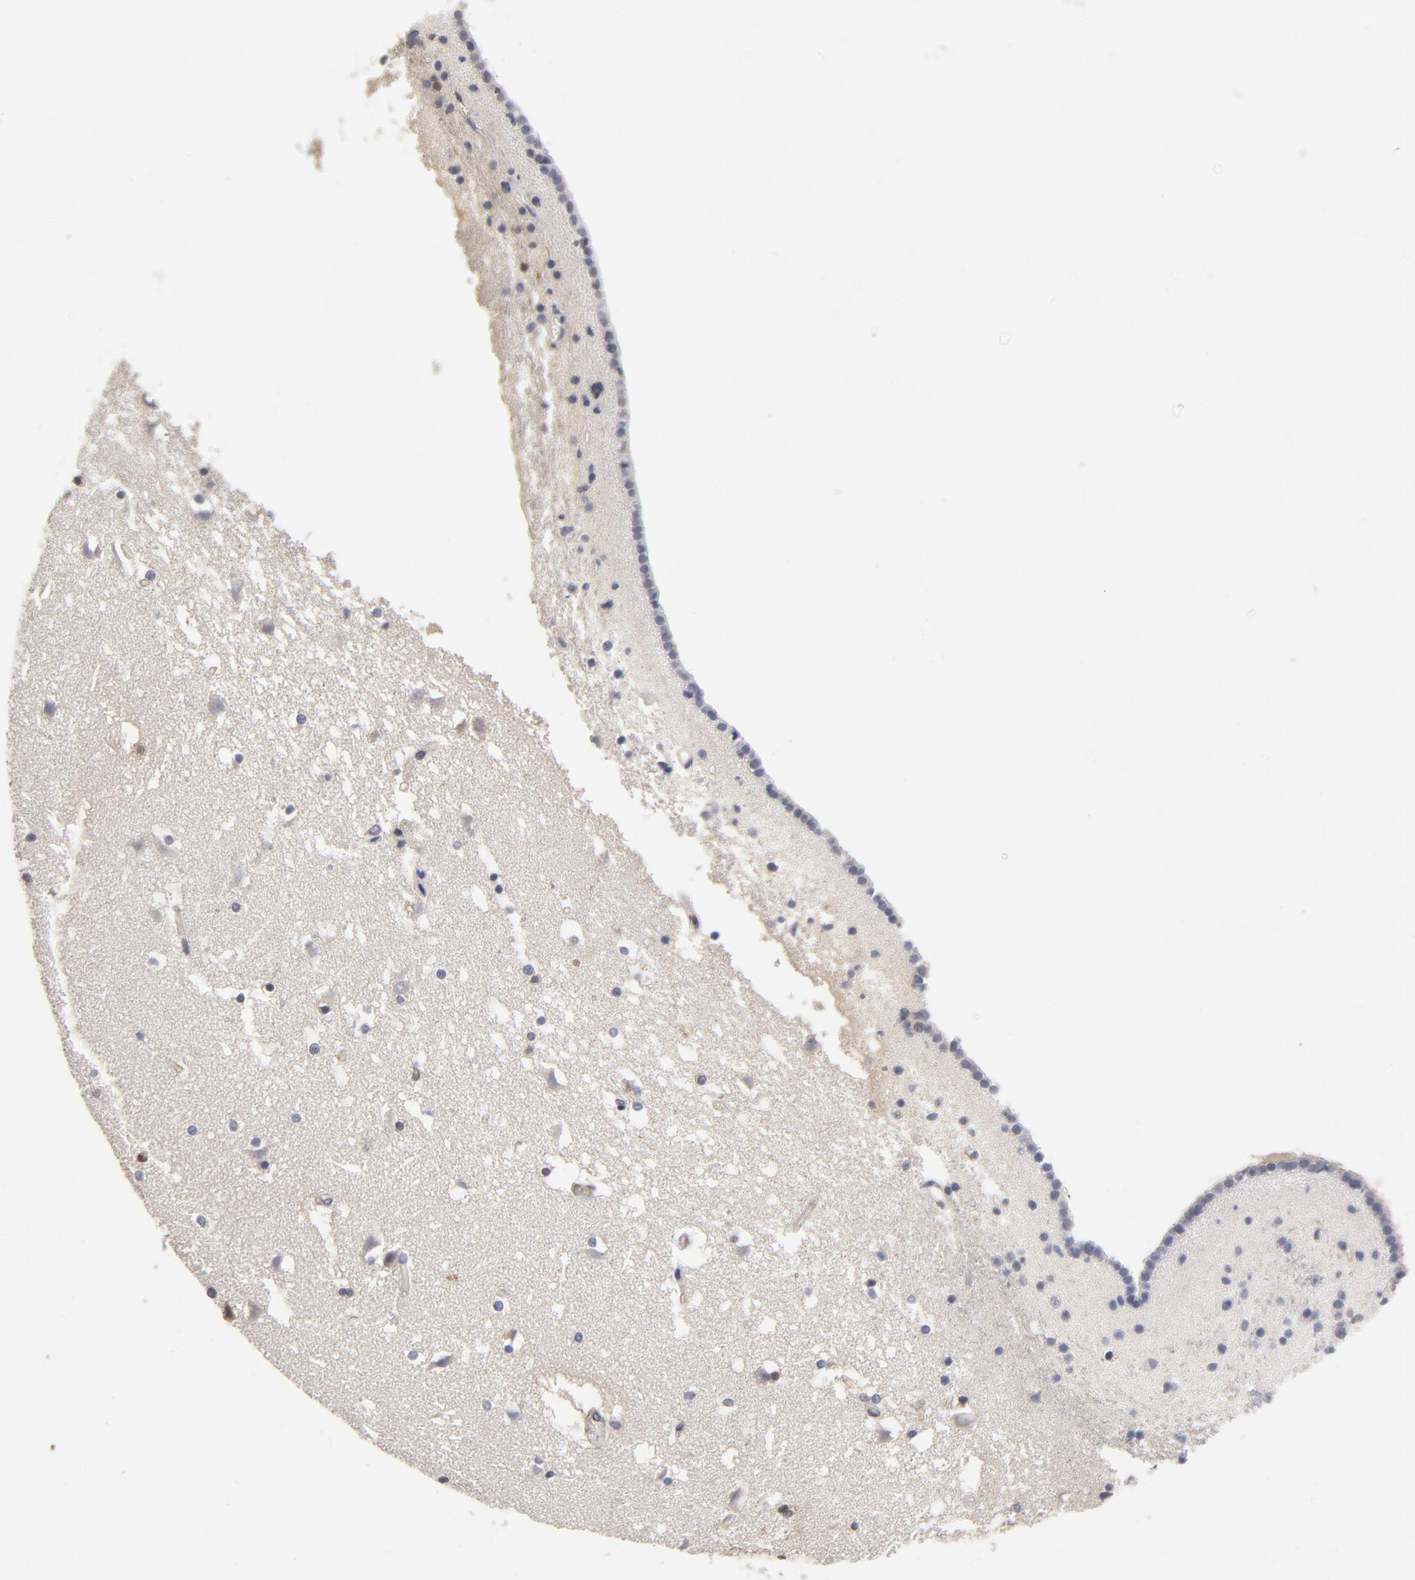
{"staining": {"intensity": "negative", "quantity": "none", "location": "none"}, "tissue": "caudate", "cell_type": "Glial cells", "image_type": "normal", "snomed": [{"axis": "morphology", "description": "Normal tissue, NOS"}, {"axis": "topography", "description": "Lateral ventricle wall"}], "caption": "This is an immunohistochemistry (IHC) image of unremarkable caudate. There is no staining in glial cells.", "gene": "ASMTL", "patient": {"sex": "male", "age": 45}}